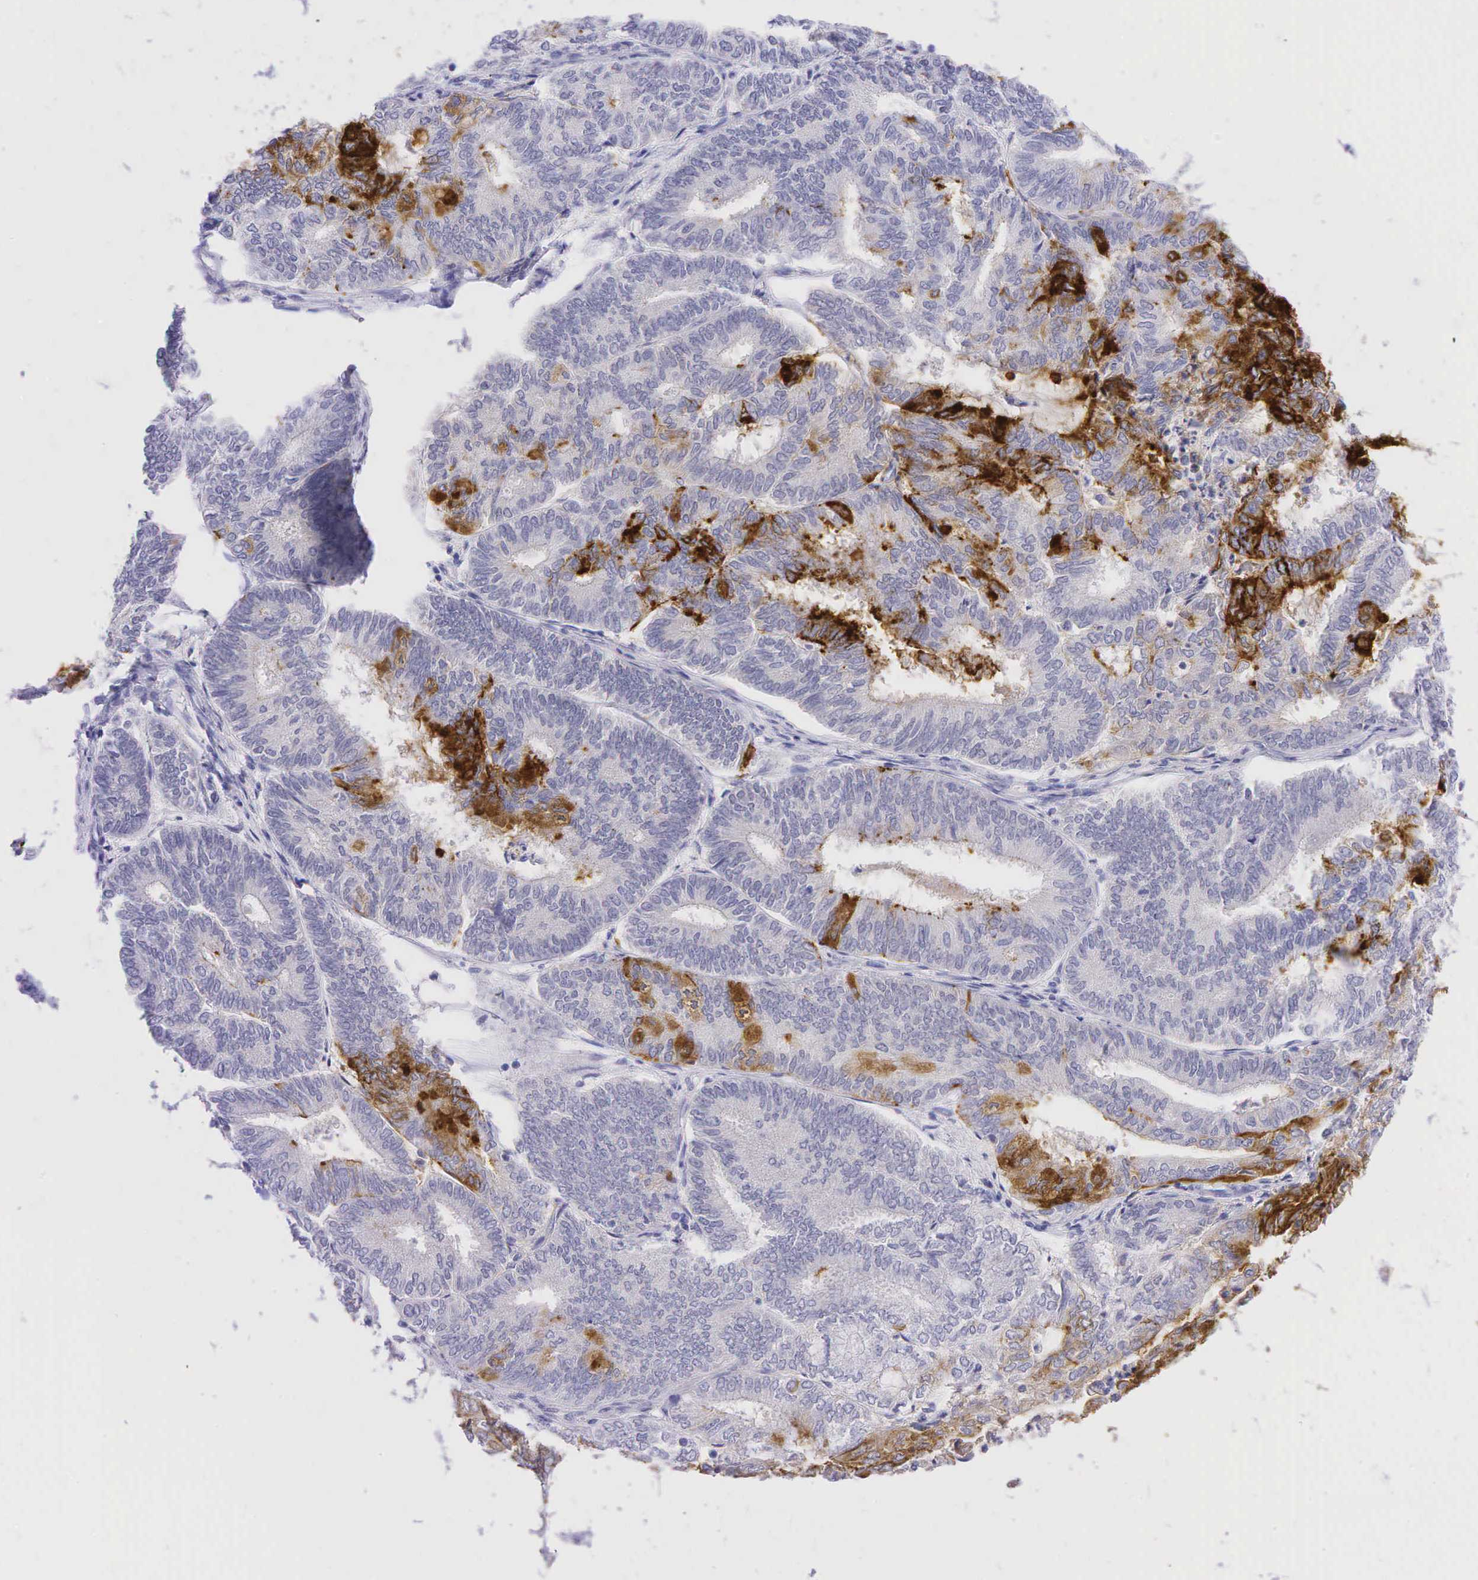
{"staining": {"intensity": "strong", "quantity": "25%-75%", "location": "cytoplasmic/membranous,nuclear"}, "tissue": "endometrial cancer", "cell_type": "Tumor cells", "image_type": "cancer", "snomed": [{"axis": "morphology", "description": "Adenocarcinoma, NOS"}, {"axis": "topography", "description": "Endometrium"}], "caption": "Strong cytoplasmic/membranous and nuclear expression for a protein is appreciated in approximately 25%-75% of tumor cells of endometrial cancer (adenocarcinoma) using IHC.", "gene": "AR", "patient": {"sex": "female", "age": 59}}